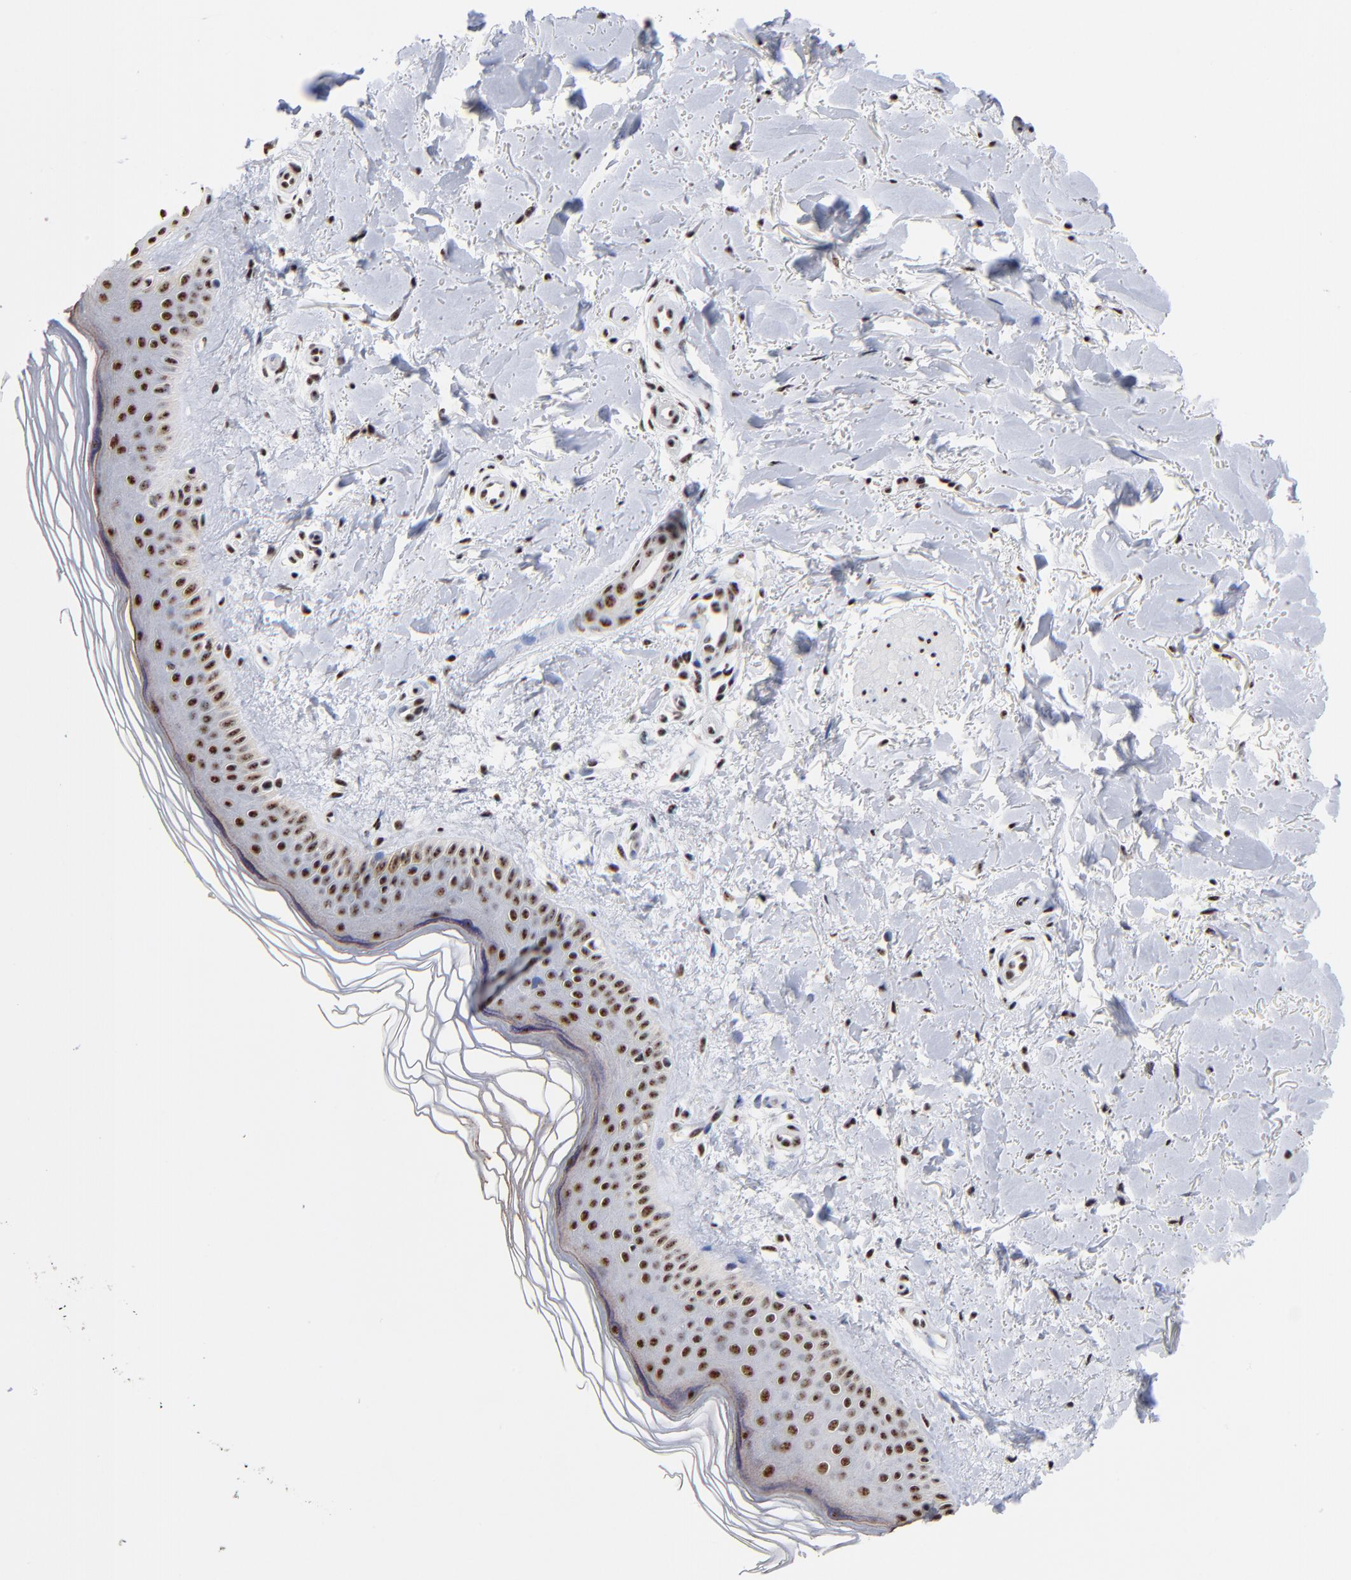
{"staining": {"intensity": "strong", "quantity": ">75%", "location": "nuclear"}, "tissue": "skin", "cell_type": "Fibroblasts", "image_type": "normal", "snomed": [{"axis": "morphology", "description": "Normal tissue, NOS"}, {"axis": "topography", "description": "Skin"}], "caption": "Brown immunohistochemical staining in normal skin demonstrates strong nuclear staining in about >75% of fibroblasts.", "gene": "MBD4", "patient": {"sex": "female", "age": 19}}